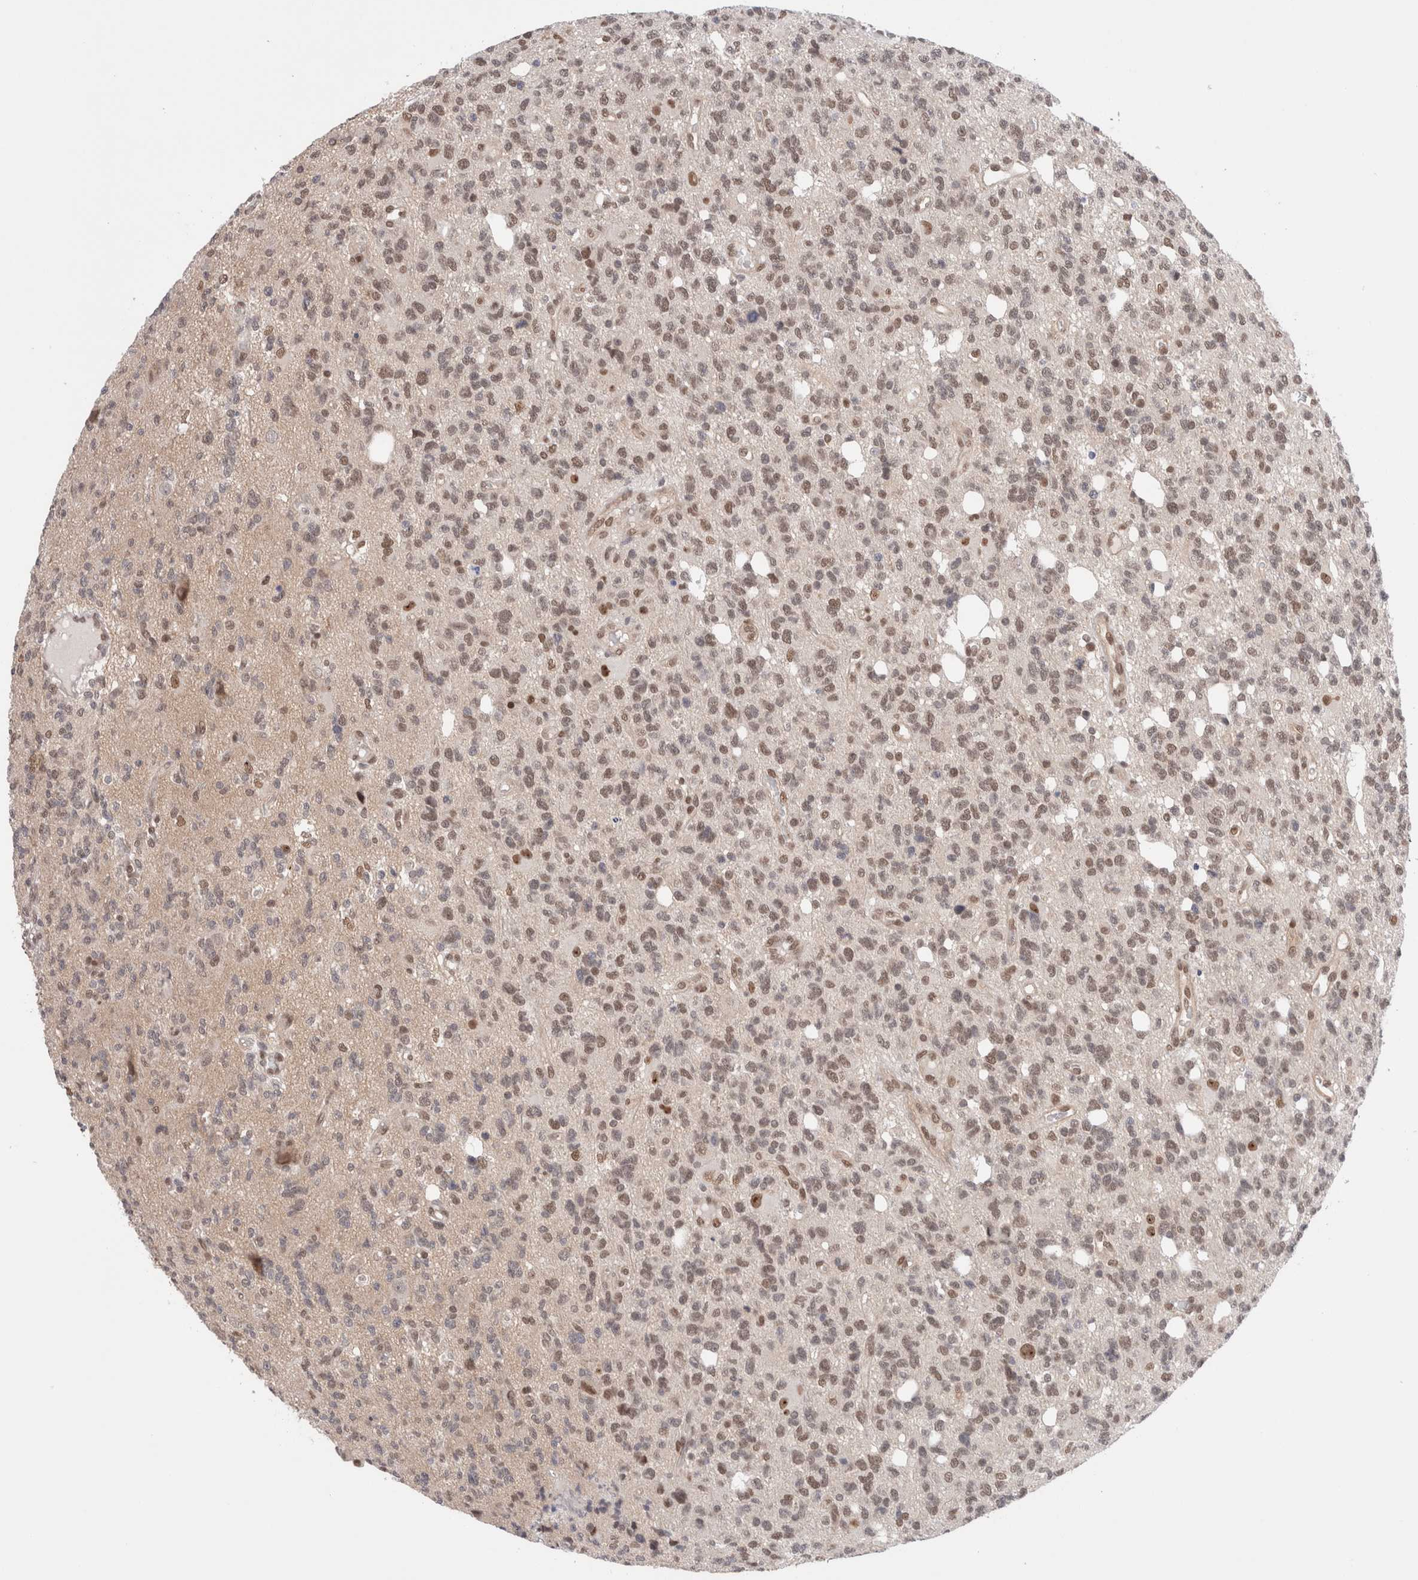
{"staining": {"intensity": "weak", "quantity": ">75%", "location": "nuclear"}, "tissue": "glioma", "cell_type": "Tumor cells", "image_type": "cancer", "snomed": [{"axis": "morphology", "description": "Glioma, malignant, High grade"}, {"axis": "topography", "description": "Brain"}], "caption": "This is an image of IHC staining of glioma, which shows weak positivity in the nuclear of tumor cells.", "gene": "GATAD2A", "patient": {"sex": "female", "age": 62}}